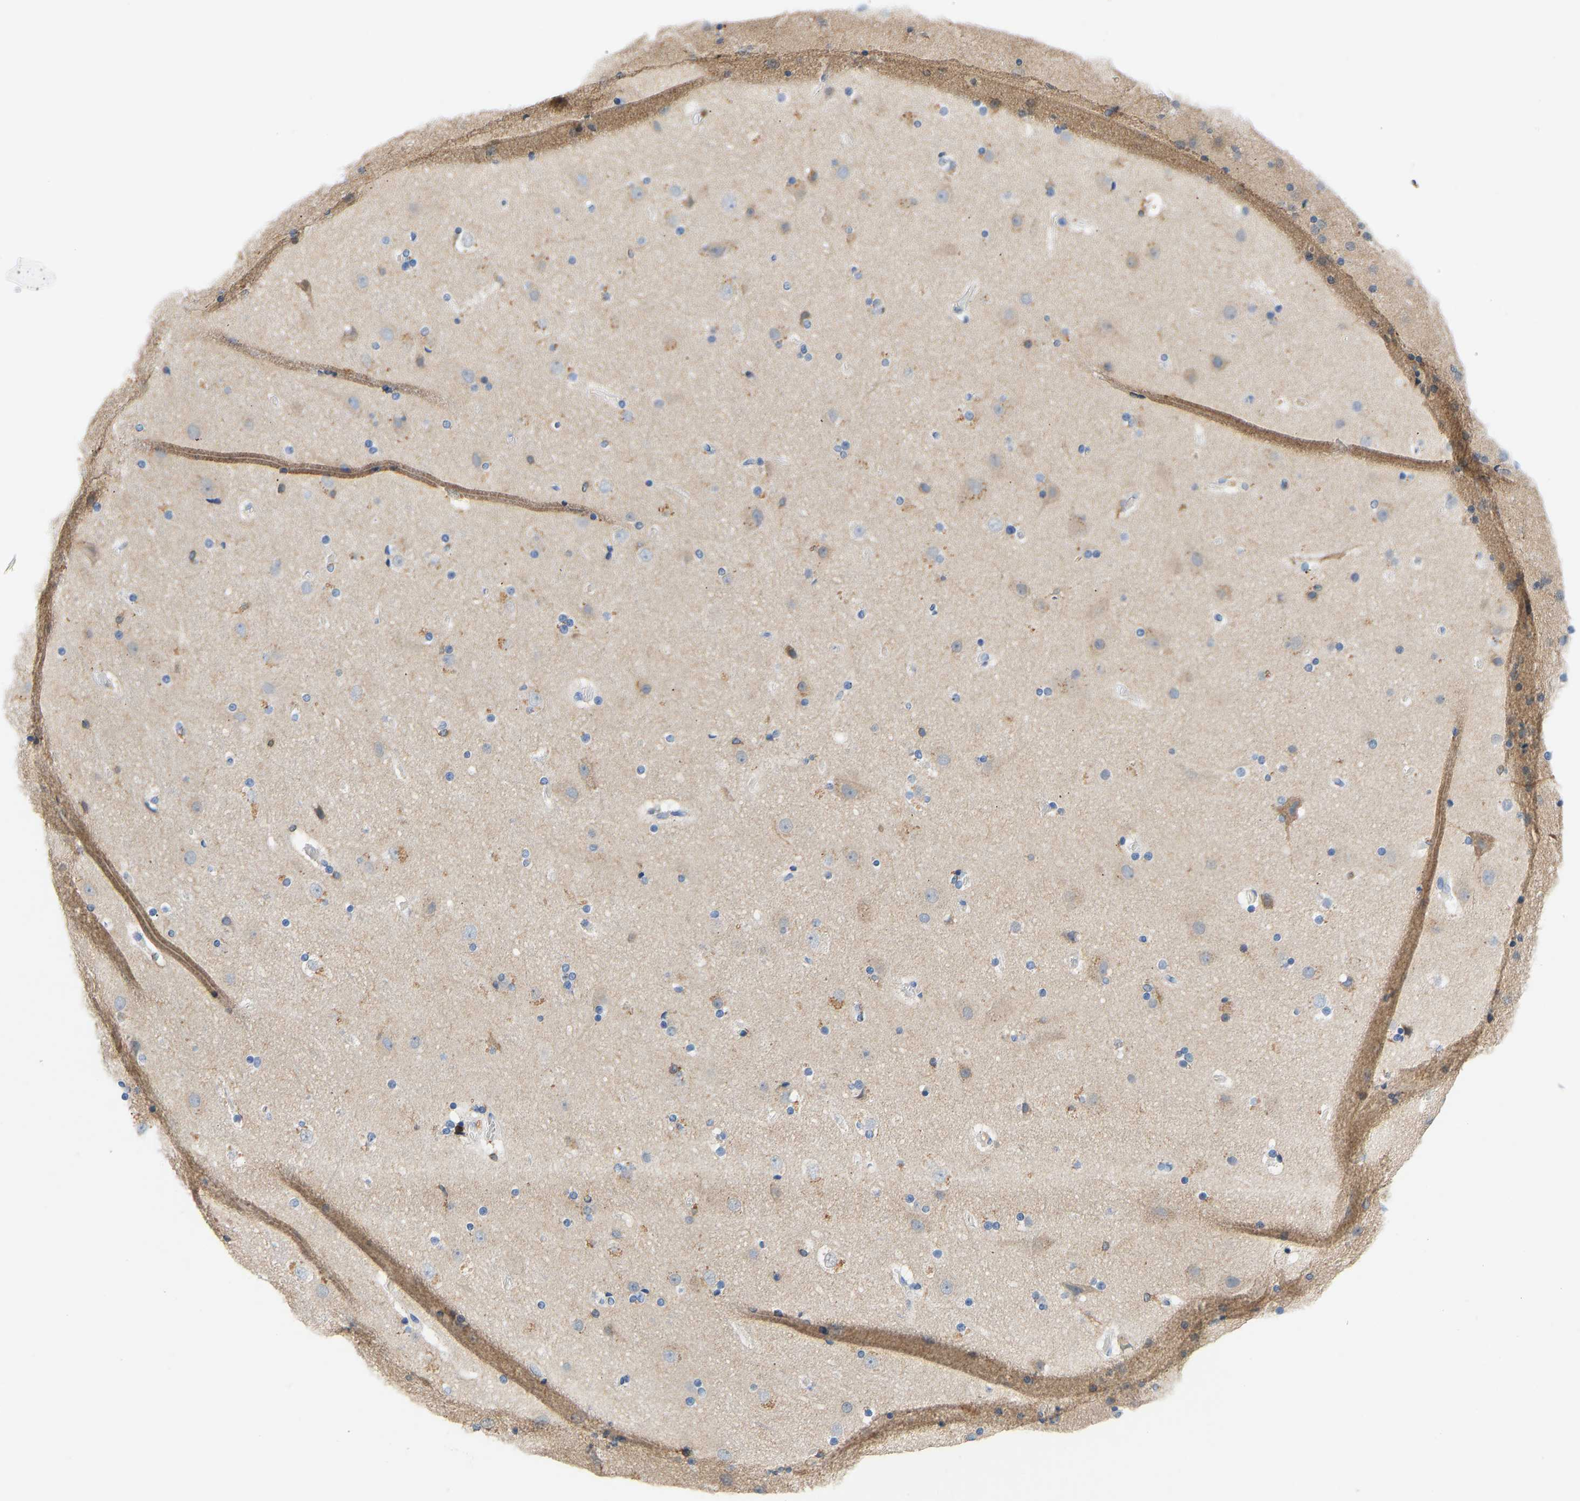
{"staining": {"intensity": "negative", "quantity": "none", "location": "none"}, "tissue": "cerebral cortex", "cell_type": "Endothelial cells", "image_type": "normal", "snomed": [{"axis": "morphology", "description": "Normal tissue, NOS"}, {"axis": "topography", "description": "Cerebral cortex"}], "caption": "Immunohistochemistry (IHC) image of benign cerebral cortex: cerebral cortex stained with DAB (3,3'-diaminobenzidine) displays no significant protein staining in endothelial cells.", "gene": "EVL", "patient": {"sex": "male", "age": 57}}